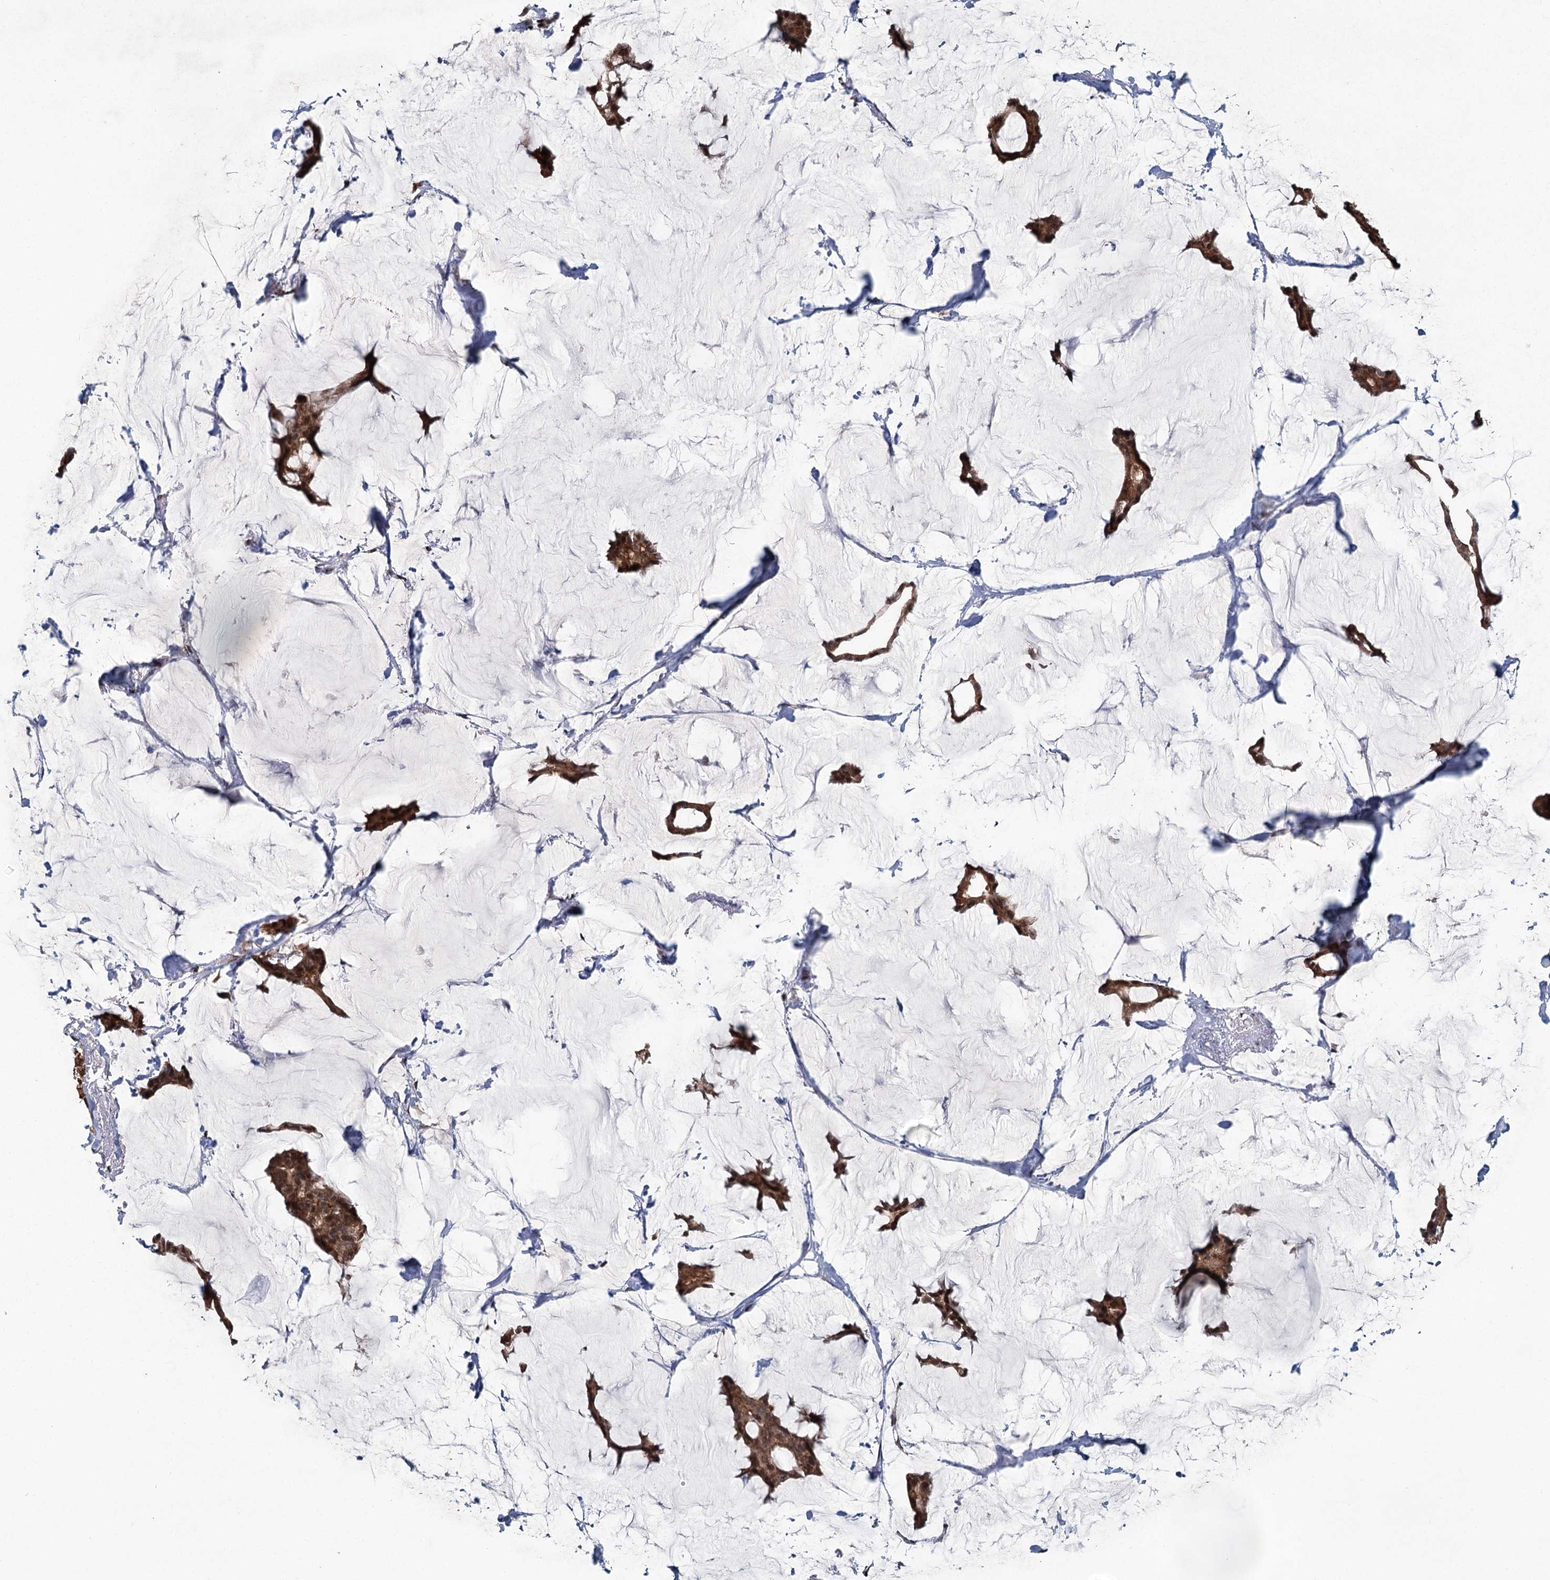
{"staining": {"intensity": "moderate", "quantity": ">75%", "location": "cytoplasmic/membranous,nuclear"}, "tissue": "breast cancer", "cell_type": "Tumor cells", "image_type": "cancer", "snomed": [{"axis": "morphology", "description": "Duct carcinoma"}, {"axis": "topography", "description": "Breast"}], "caption": "Immunohistochemistry (IHC) (DAB (3,3'-diaminobenzidine)) staining of human breast intraductal carcinoma exhibits moderate cytoplasmic/membranous and nuclear protein expression in about >75% of tumor cells.", "gene": "MYG1", "patient": {"sex": "female", "age": 93}}